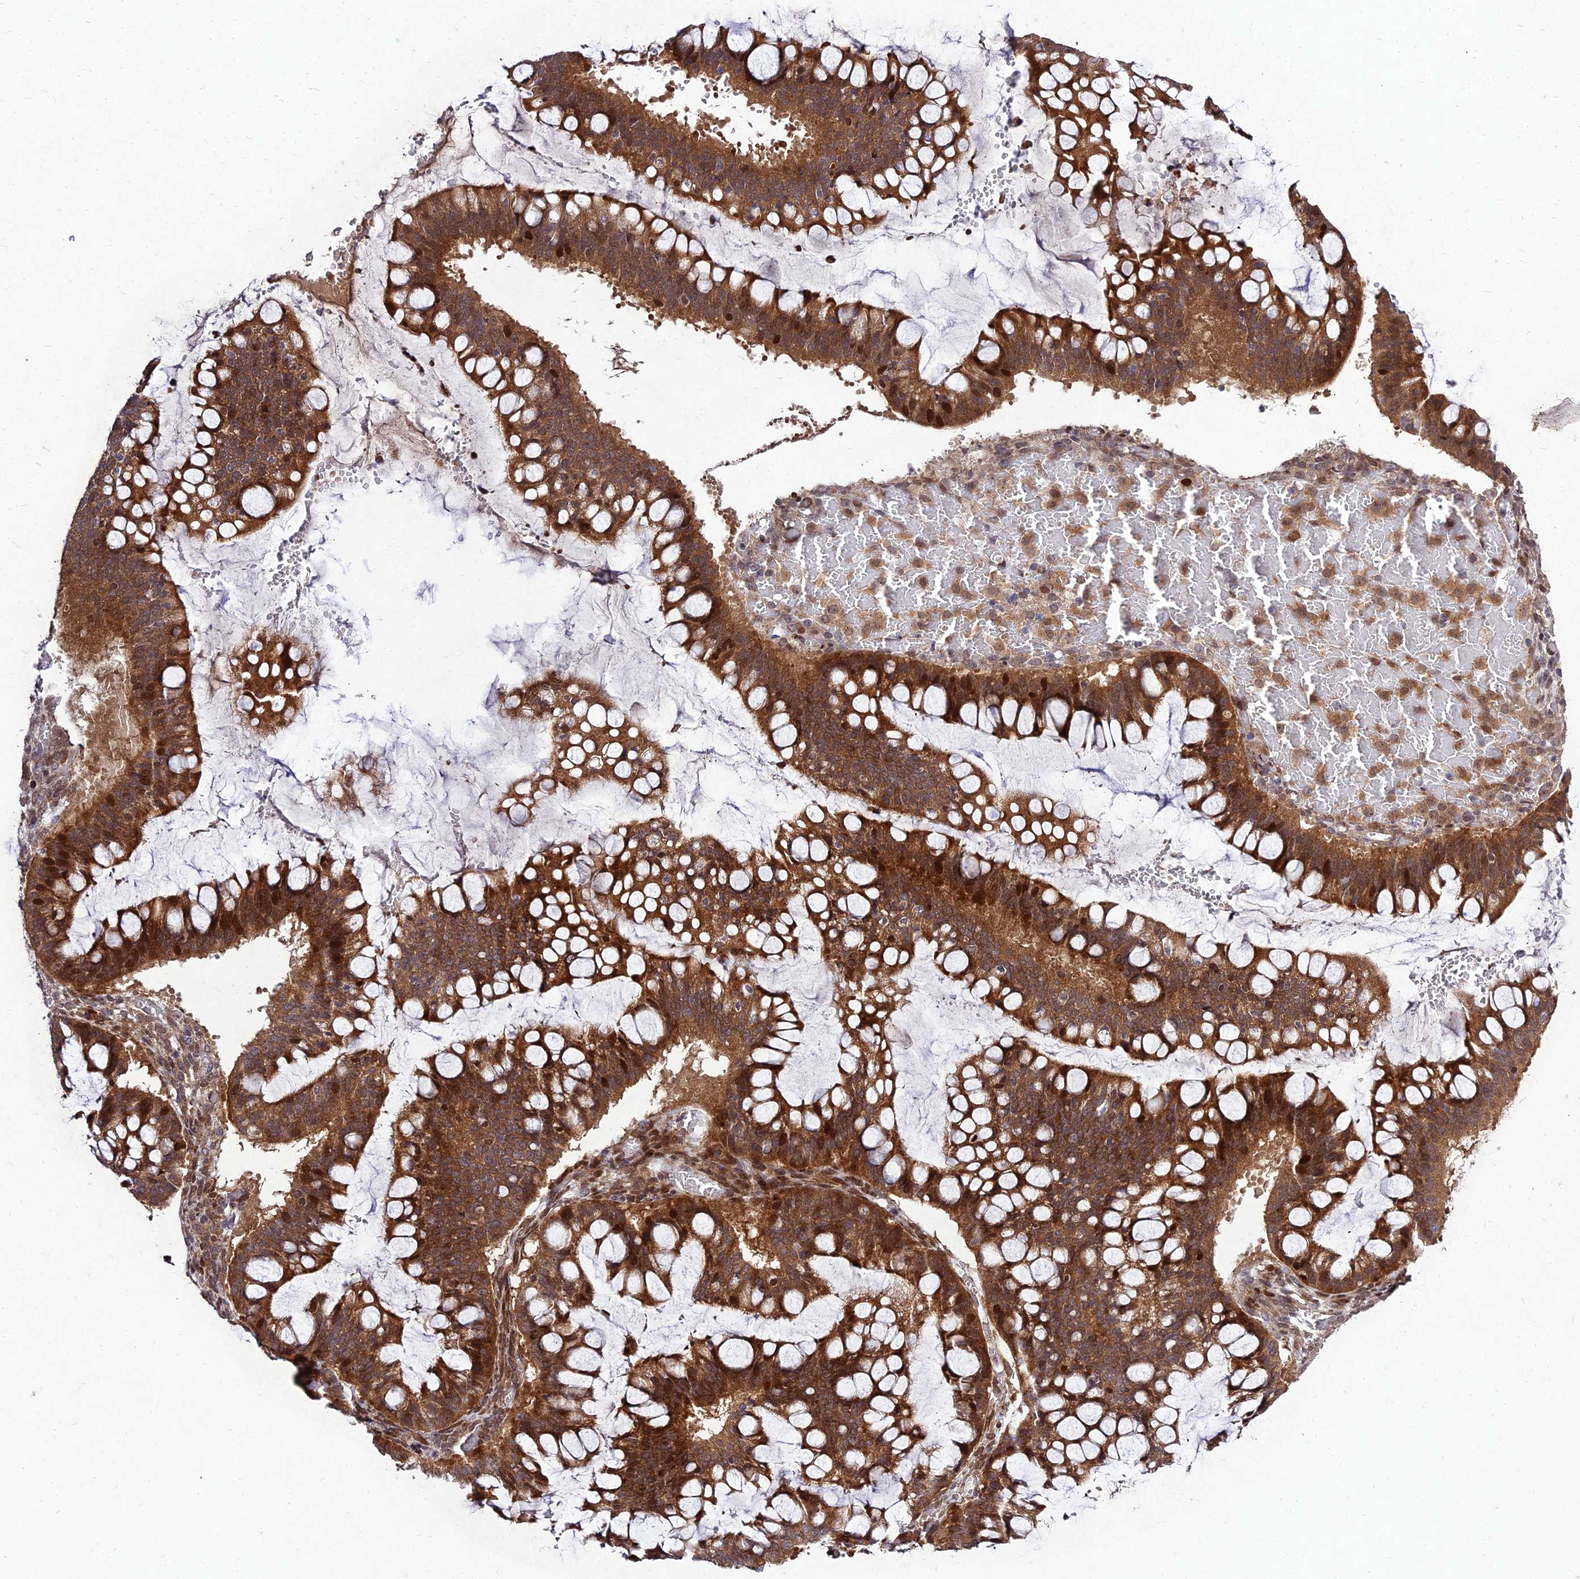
{"staining": {"intensity": "moderate", "quantity": ">75%", "location": "cytoplasmic/membranous,nuclear"}, "tissue": "ovarian cancer", "cell_type": "Tumor cells", "image_type": "cancer", "snomed": [{"axis": "morphology", "description": "Cystadenocarcinoma, mucinous, NOS"}, {"axis": "topography", "description": "Ovary"}], "caption": "Immunohistochemical staining of ovarian mucinous cystadenocarcinoma reveals moderate cytoplasmic/membranous and nuclear protein staining in approximately >75% of tumor cells.", "gene": "MKKS", "patient": {"sex": "female", "age": 73}}